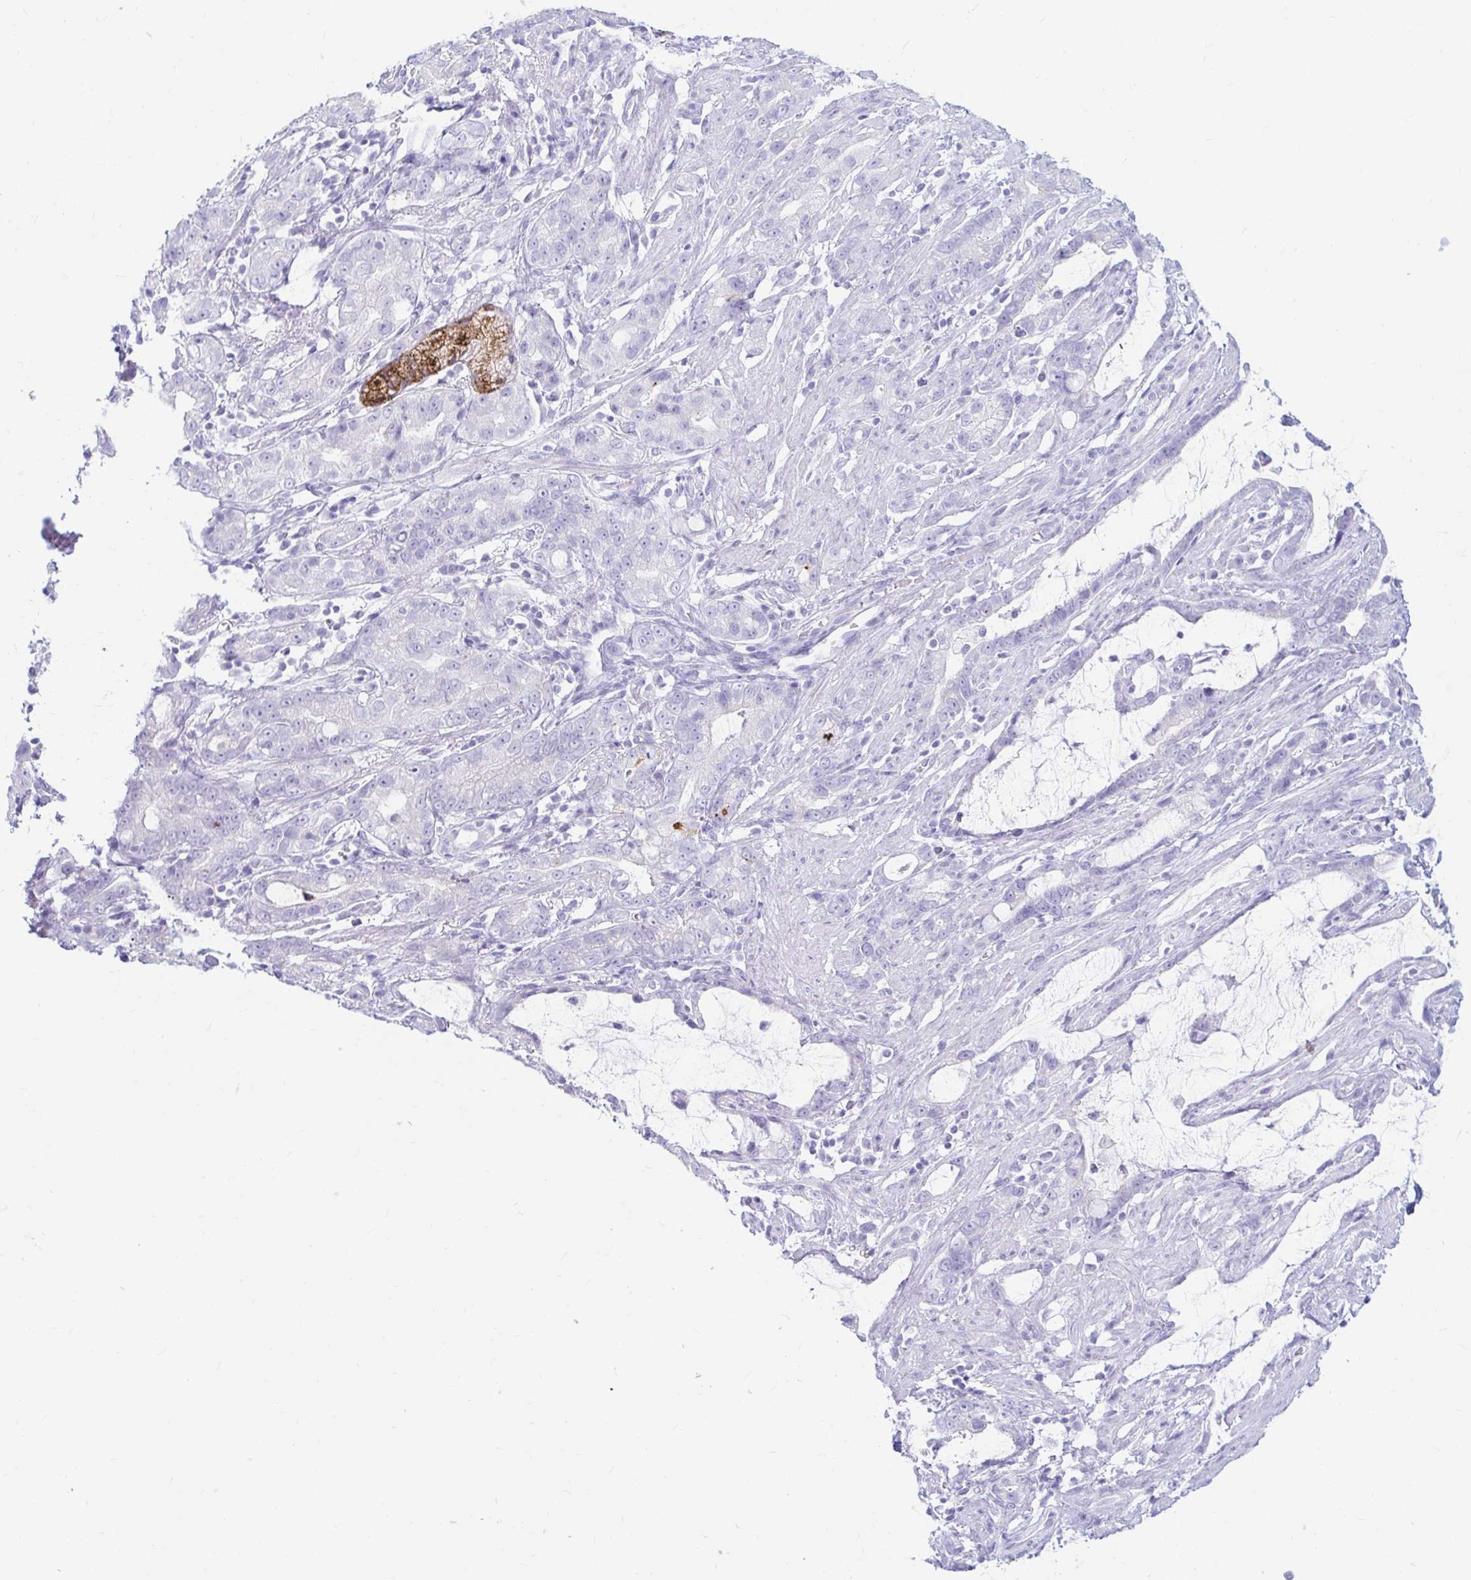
{"staining": {"intensity": "negative", "quantity": "none", "location": "none"}, "tissue": "stomach cancer", "cell_type": "Tumor cells", "image_type": "cancer", "snomed": [{"axis": "morphology", "description": "Adenocarcinoma, NOS"}, {"axis": "topography", "description": "Stomach"}], "caption": "This is an immunohistochemistry (IHC) image of human stomach cancer (adenocarcinoma). There is no positivity in tumor cells.", "gene": "ERICH6", "patient": {"sex": "male", "age": 55}}